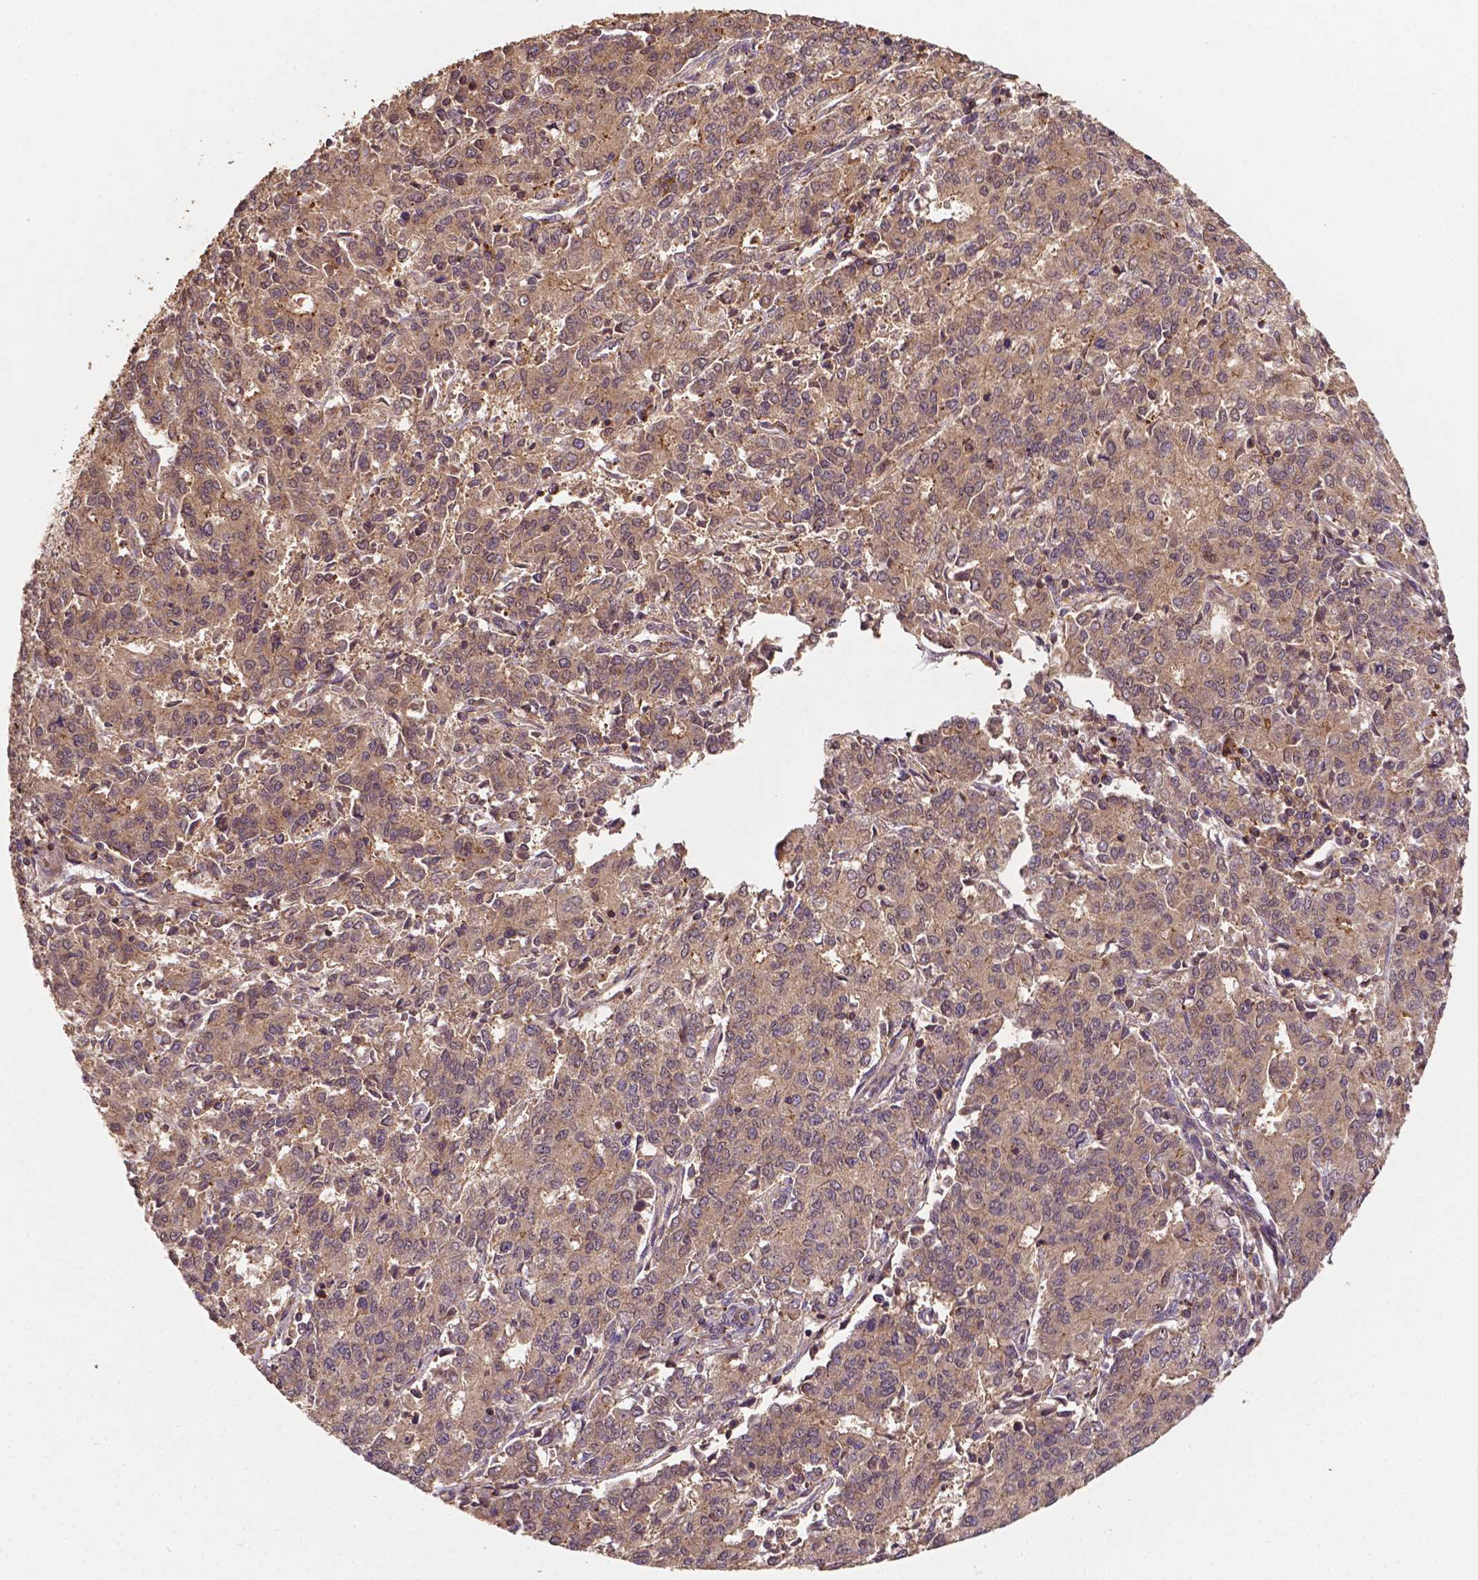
{"staining": {"intensity": "moderate", "quantity": ">75%", "location": "cytoplasmic/membranous"}, "tissue": "endometrial cancer", "cell_type": "Tumor cells", "image_type": "cancer", "snomed": [{"axis": "morphology", "description": "Adenocarcinoma, NOS"}, {"axis": "topography", "description": "Endometrium"}], "caption": "Moderate cytoplasmic/membranous protein expression is appreciated in about >75% of tumor cells in endometrial cancer. The staining was performed using DAB to visualize the protein expression in brown, while the nuclei were stained in blue with hematoxylin (Magnification: 20x).", "gene": "ZMYND19", "patient": {"sex": "female", "age": 50}}